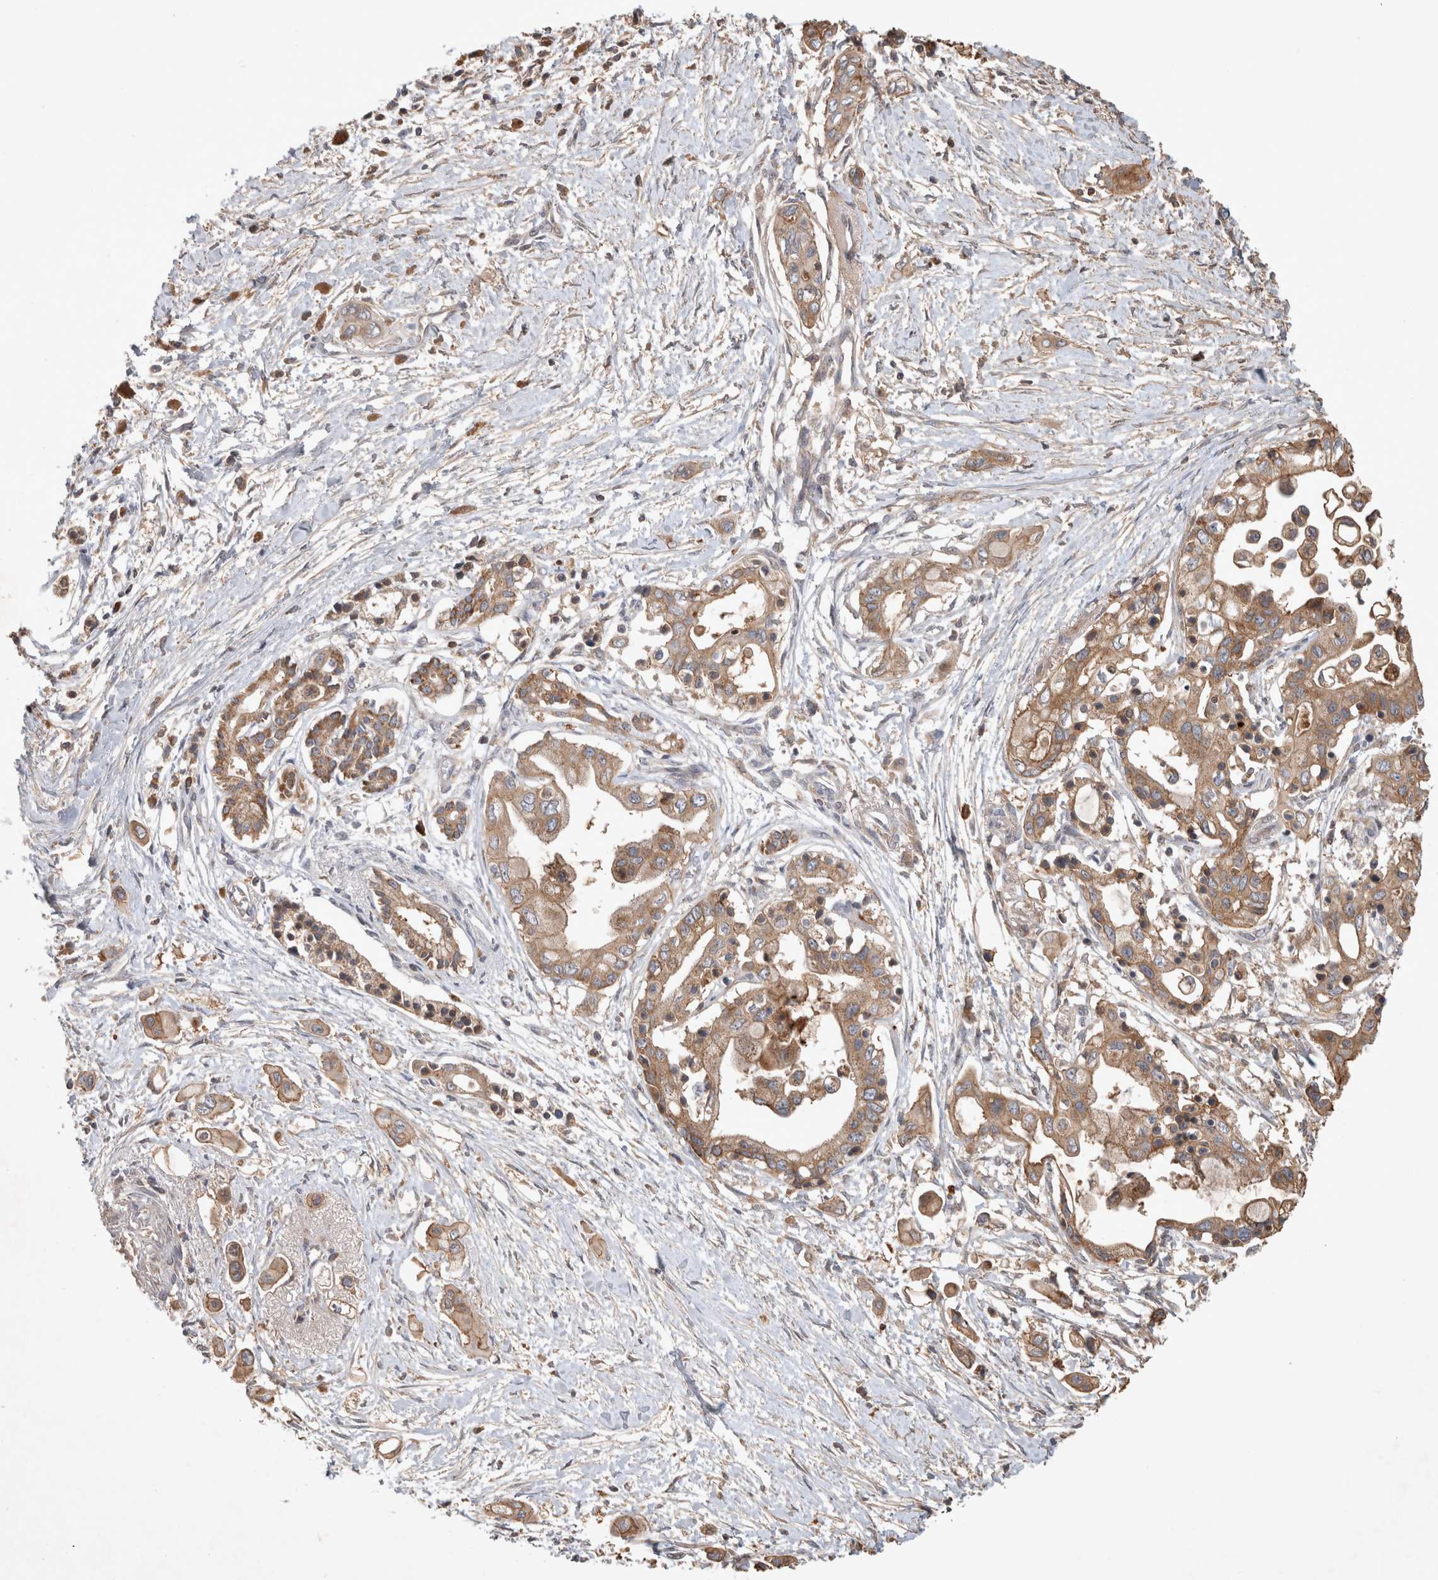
{"staining": {"intensity": "moderate", "quantity": "25%-75%", "location": "cytoplasmic/membranous"}, "tissue": "pancreatic cancer", "cell_type": "Tumor cells", "image_type": "cancer", "snomed": [{"axis": "morphology", "description": "Adenocarcinoma, NOS"}, {"axis": "topography", "description": "Pancreas"}], "caption": "A medium amount of moderate cytoplasmic/membranous positivity is identified in about 25%-75% of tumor cells in pancreatic adenocarcinoma tissue.", "gene": "SERAC1", "patient": {"sex": "male", "age": 59}}